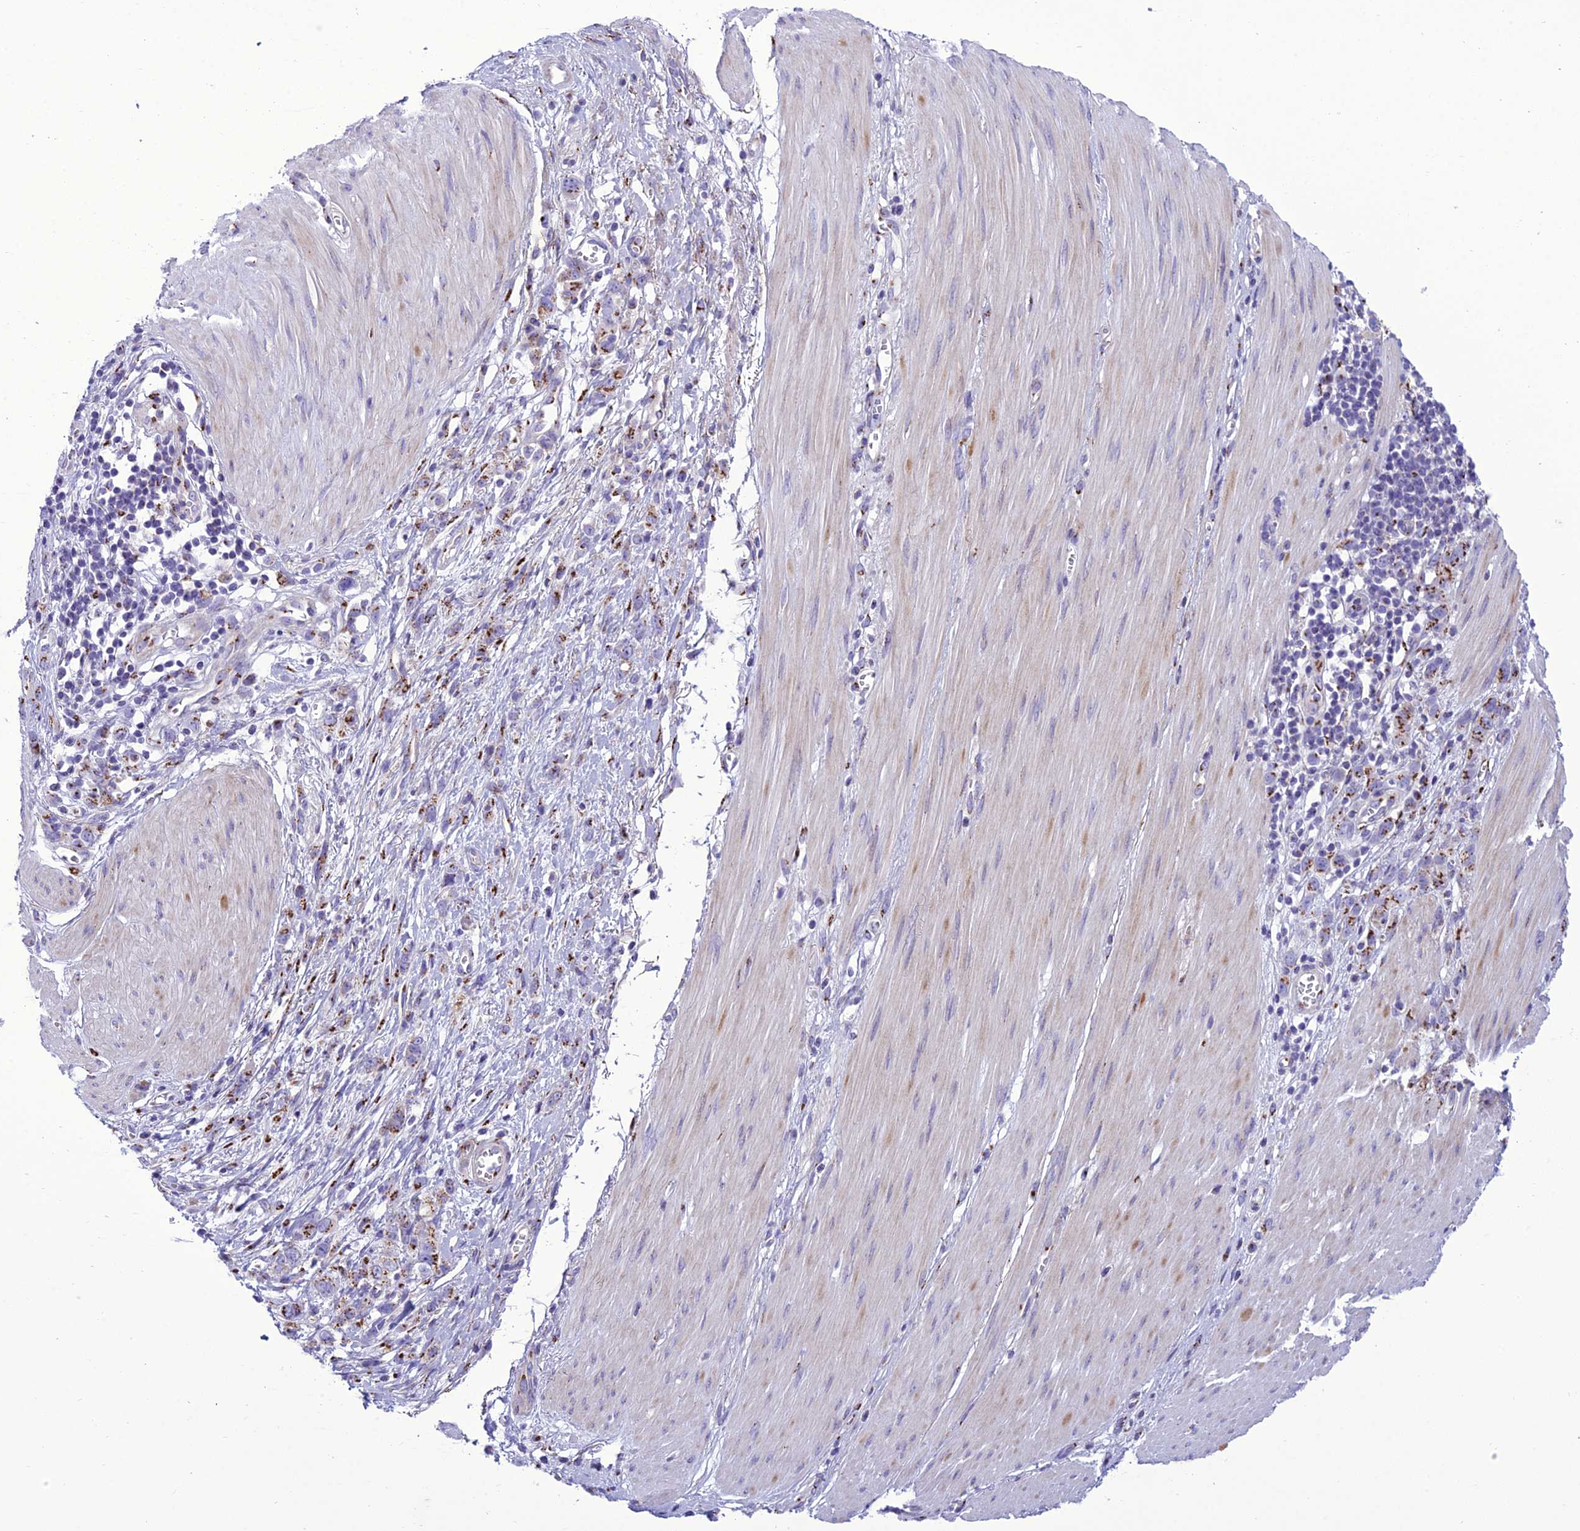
{"staining": {"intensity": "moderate", "quantity": ">75%", "location": "cytoplasmic/membranous"}, "tissue": "stomach cancer", "cell_type": "Tumor cells", "image_type": "cancer", "snomed": [{"axis": "morphology", "description": "Adenocarcinoma, NOS"}, {"axis": "topography", "description": "Stomach"}], "caption": "Stomach adenocarcinoma stained for a protein (brown) reveals moderate cytoplasmic/membranous positive positivity in about >75% of tumor cells.", "gene": "GOLM2", "patient": {"sex": "female", "age": 76}}